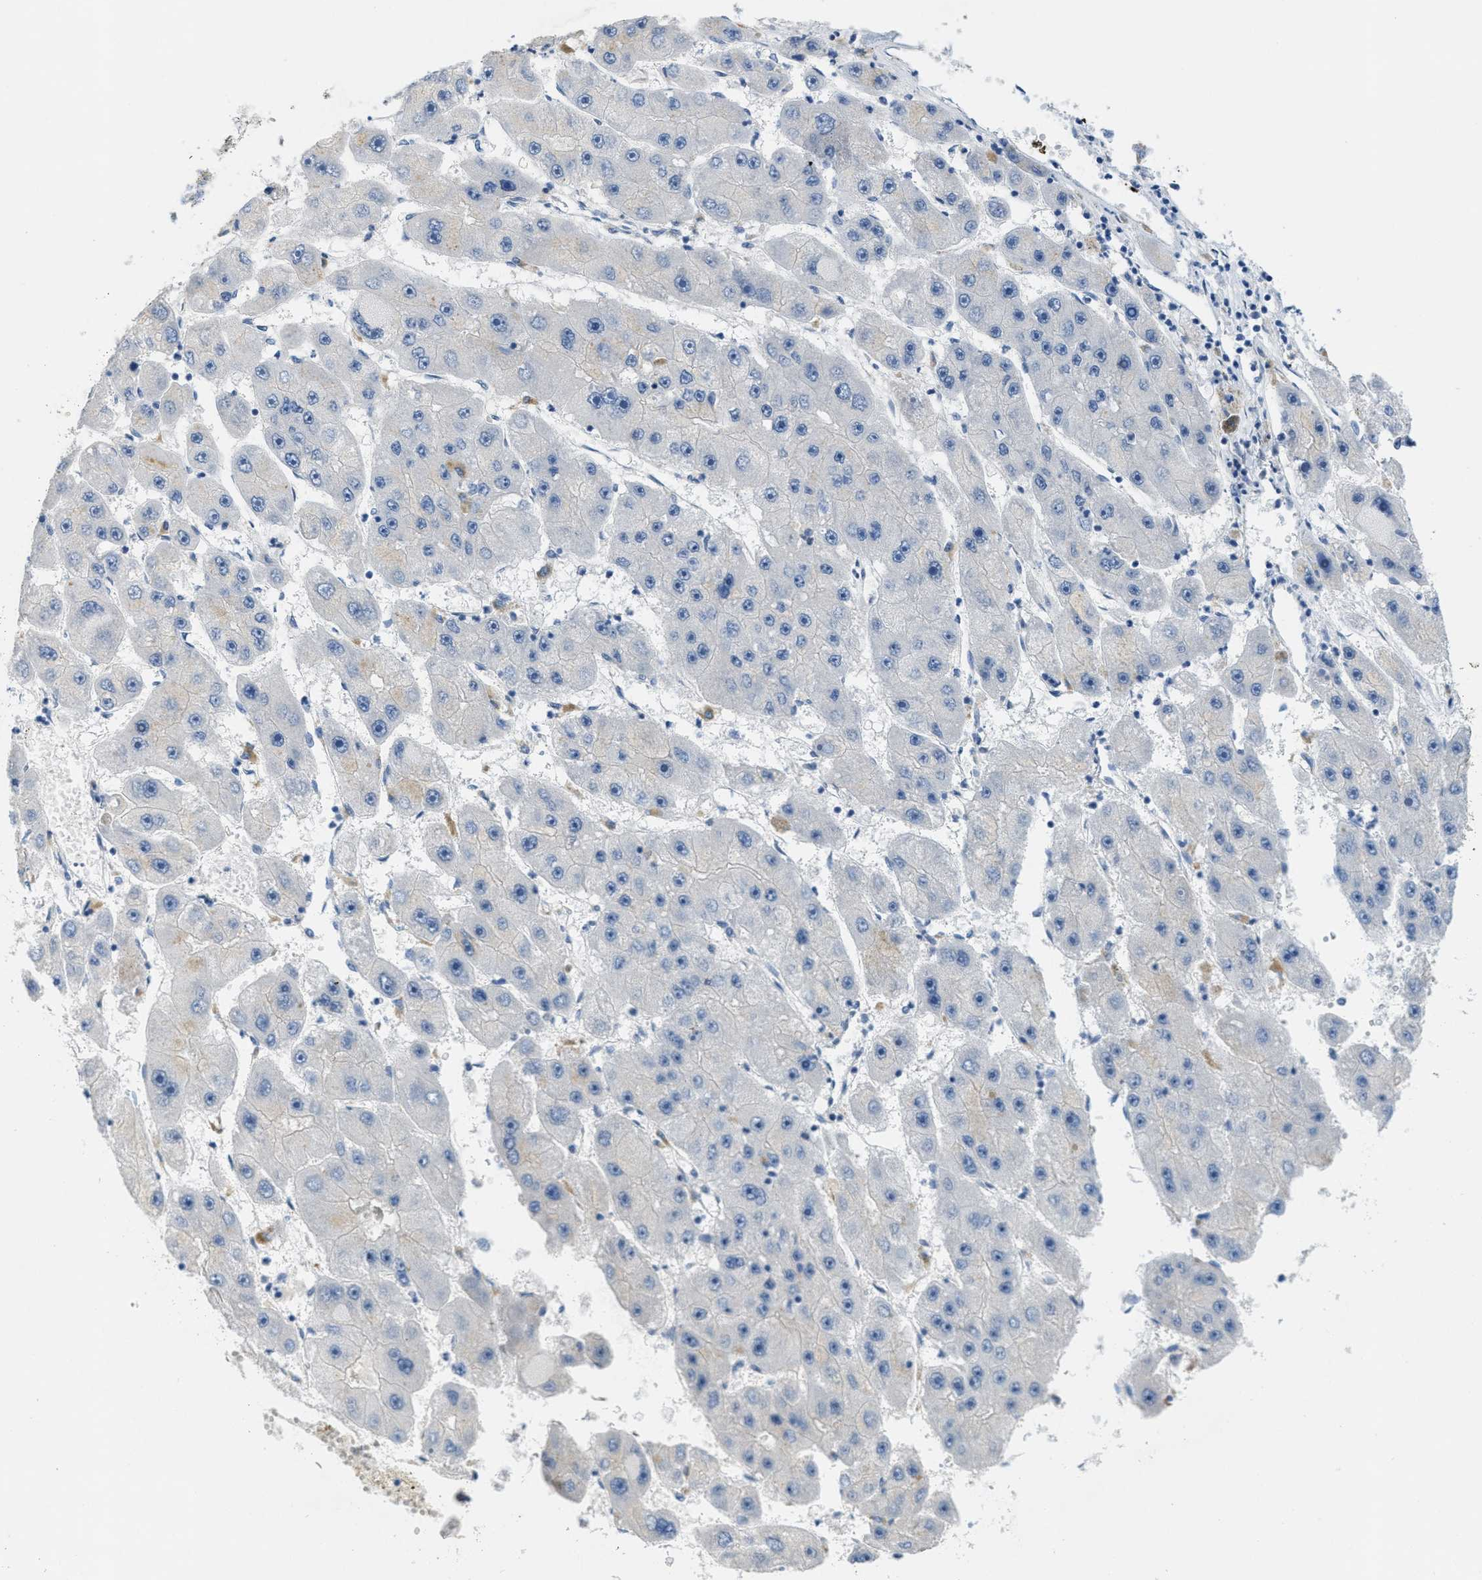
{"staining": {"intensity": "negative", "quantity": "none", "location": "none"}, "tissue": "liver cancer", "cell_type": "Tumor cells", "image_type": "cancer", "snomed": [{"axis": "morphology", "description": "Carcinoma, Hepatocellular, NOS"}, {"axis": "topography", "description": "Liver"}], "caption": "Photomicrograph shows no protein expression in tumor cells of hepatocellular carcinoma (liver) tissue.", "gene": "ZFYVE9", "patient": {"sex": "female", "age": 61}}